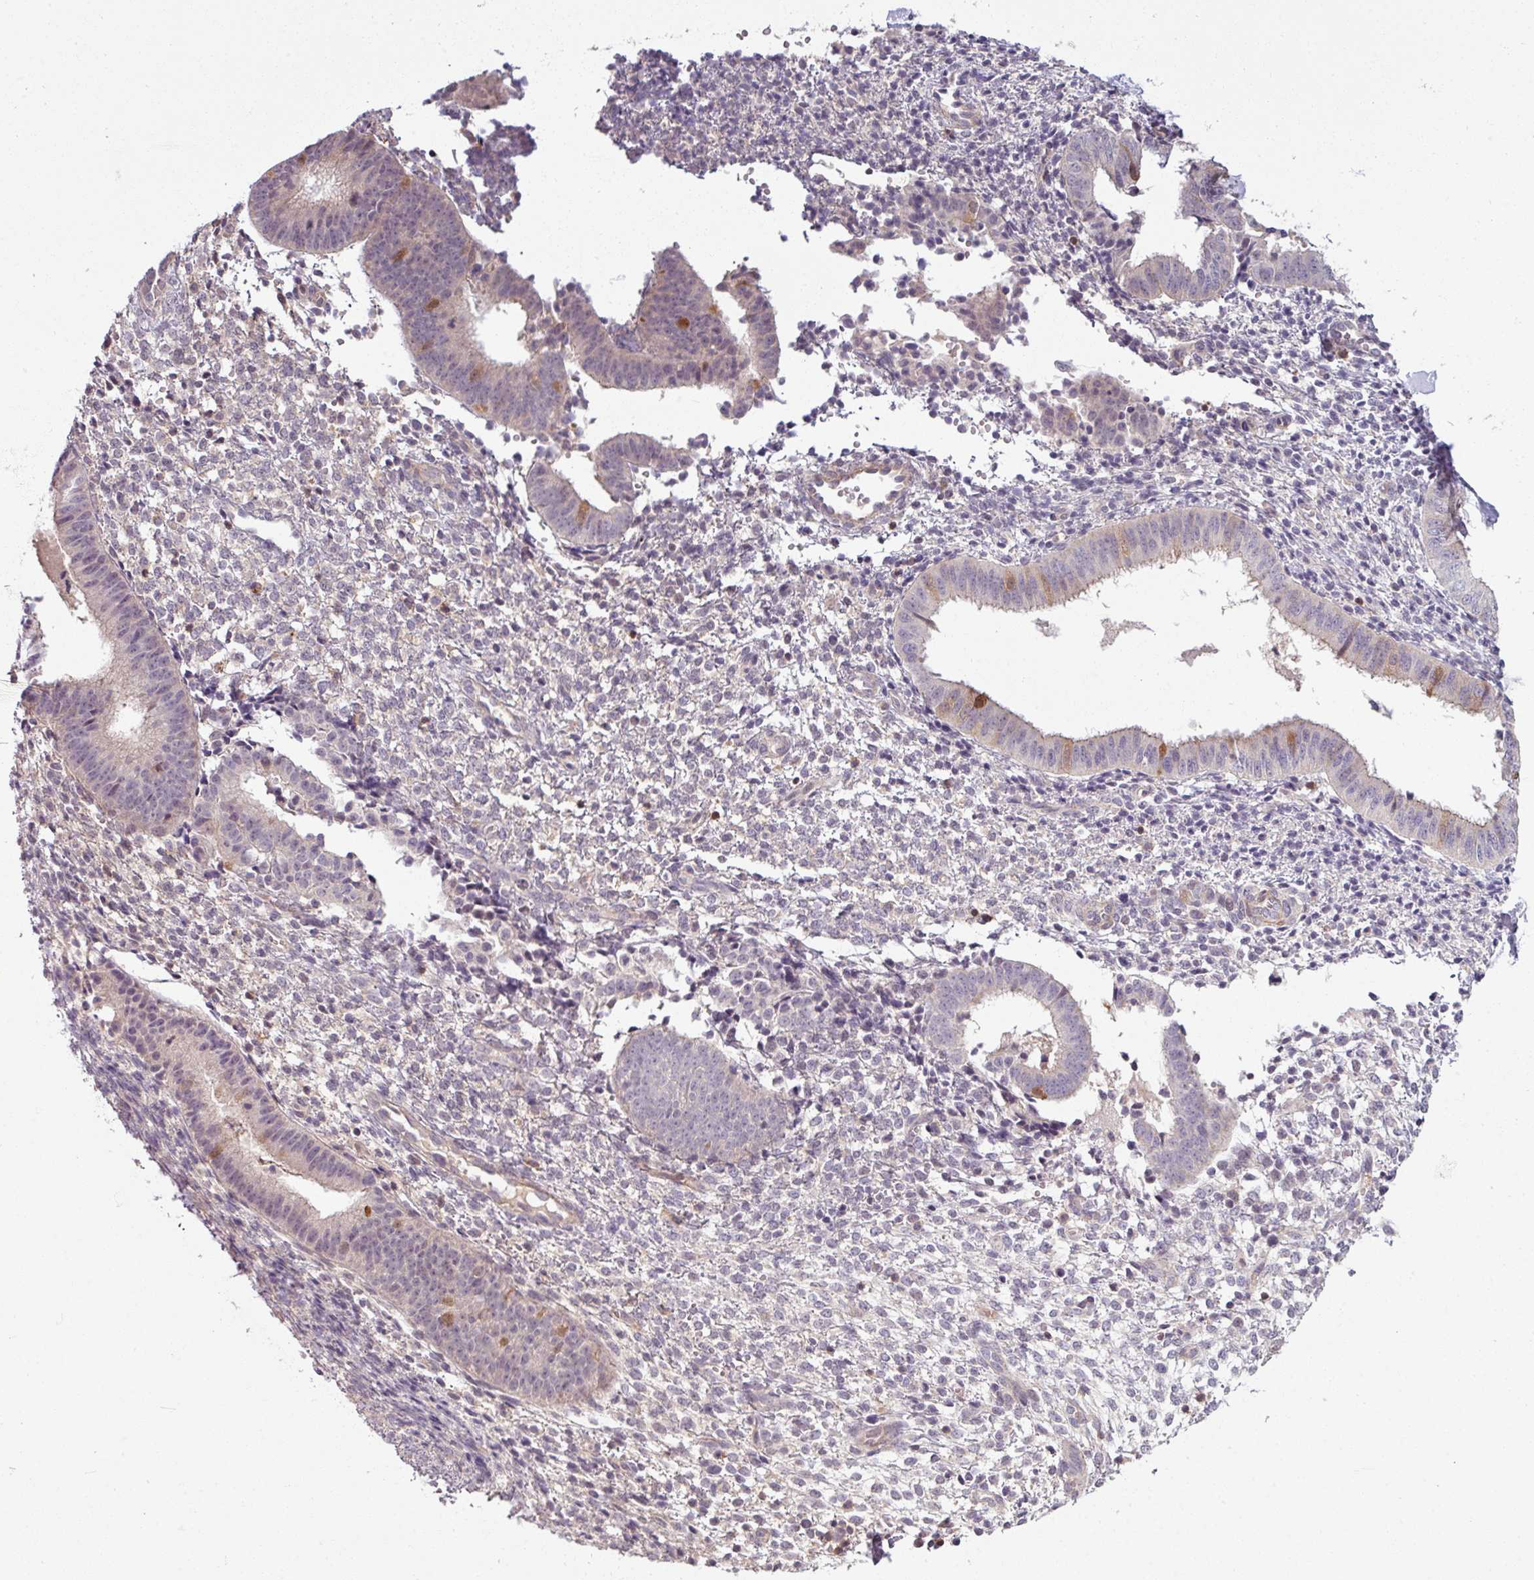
{"staining": {"intensity": "negative", "quantity": "none", "location": "none"}, "tissue": "endometrium", "cell_type": "Cells in endometrial stroma", "image_type": "normal", "snomed": [{"axis": "morphology", "description": "Normal tissue, NOS"}, {"axis": "topography", "description": "Endometrium"}], "caption": "IHC histopathology image of unremarkable endometrium stained for a protein (brown), which exhibits no staining in cells in endometrial stroma. (DAB (3,3'-diaminobenzidine) immunohistochemistry (IHC), high magnification).", "gene": "TUSC3", "patient": {"sex": "female", "age": 49}}